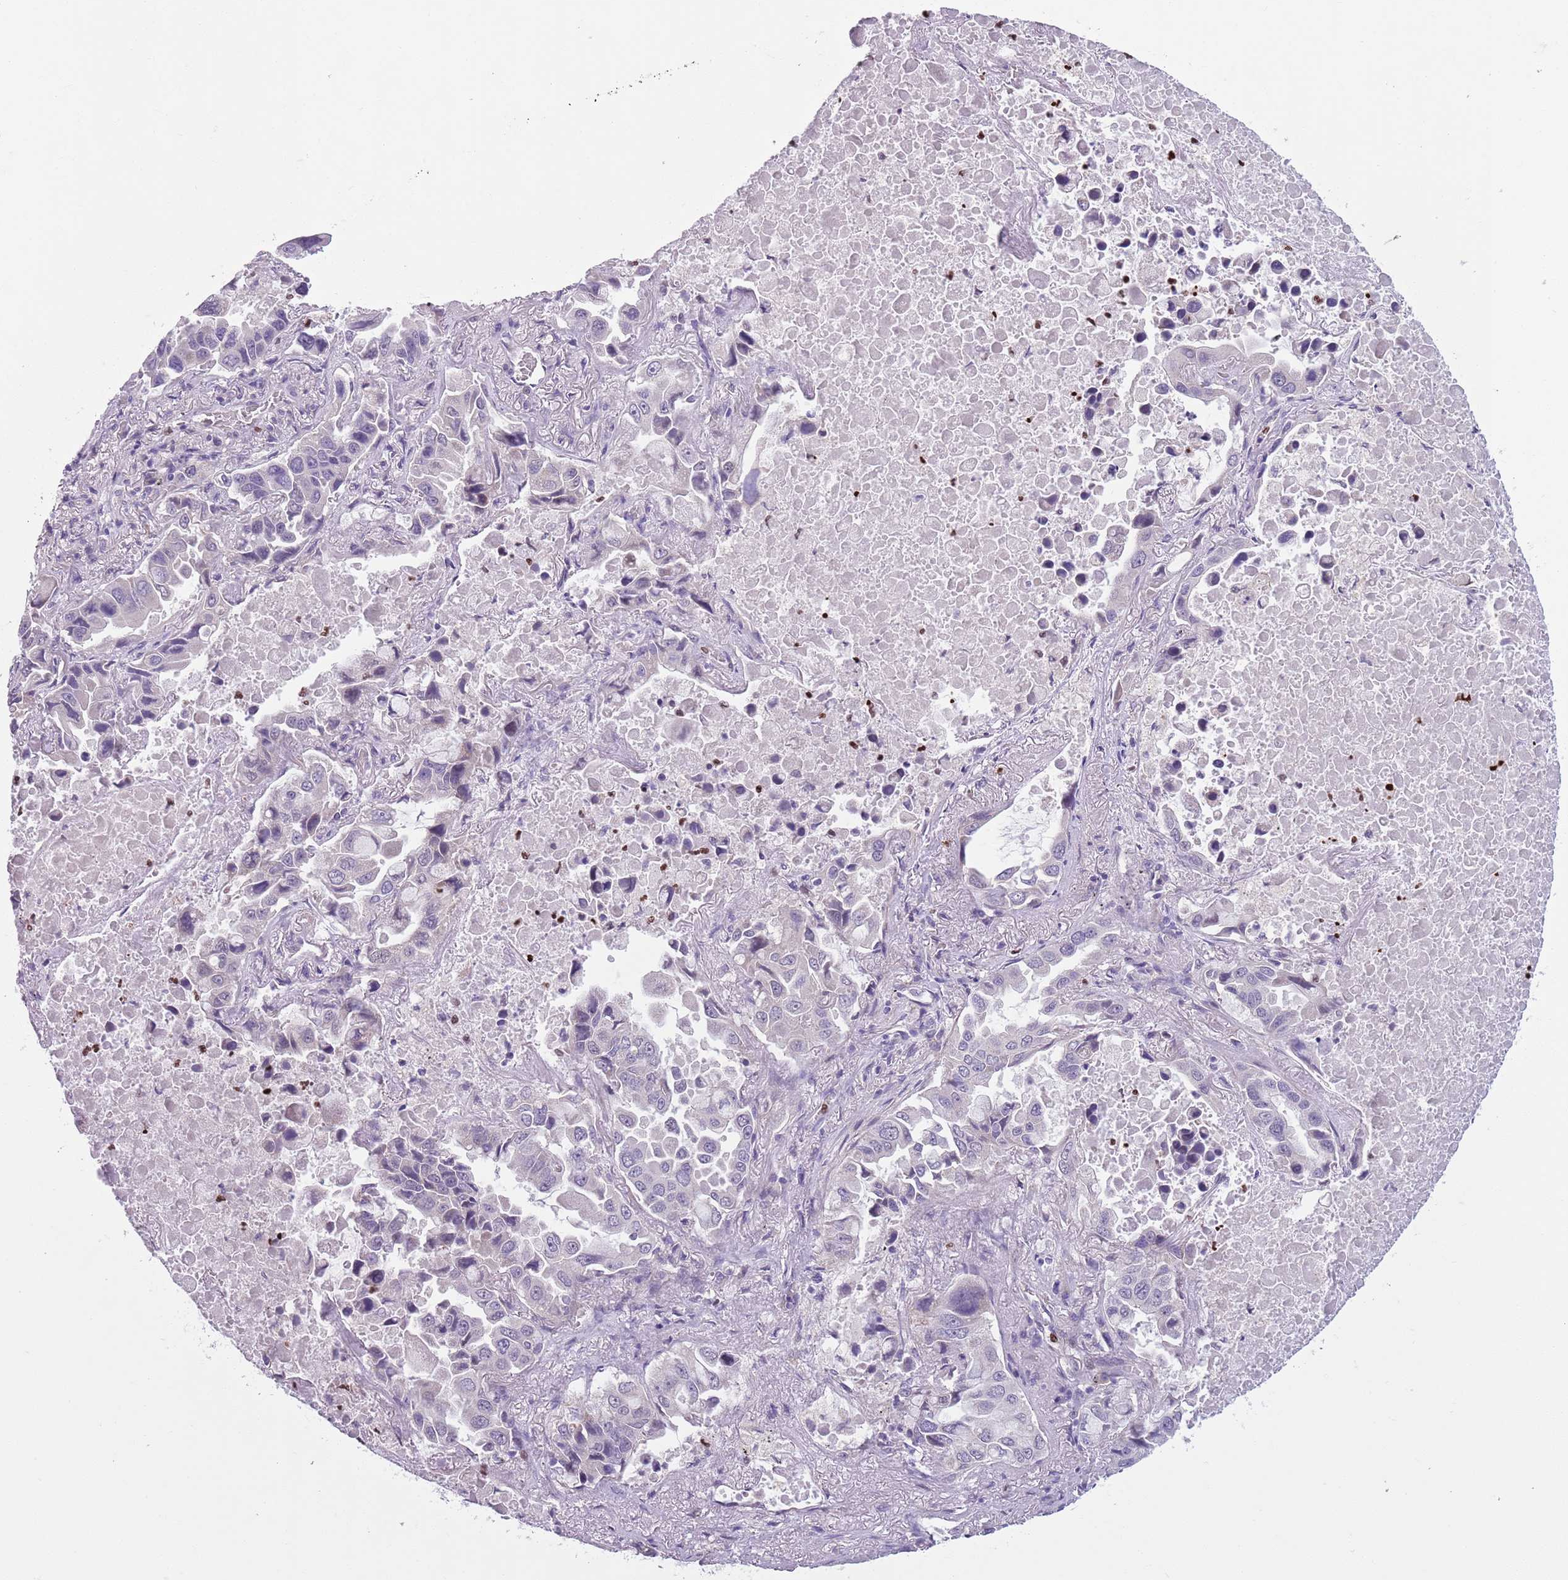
{"staining": {"intensity": "negative", "quantity": "none", "location": "none"}, "tissue": "lung cancer", "cell_type": "Tumor cells", "image_type": "cancer", "snomed": [{"axis": "morphology", "description": "Adenocarcinoma, NOS"}, {"axis": "topography", "description": "Lung"}], "caption": "Immunohistochemical staining of human lung cancer reveals no significant expression in tumor cells.", "gene": "ADCY7", "patient": {"sex": "male", "age": 64}}